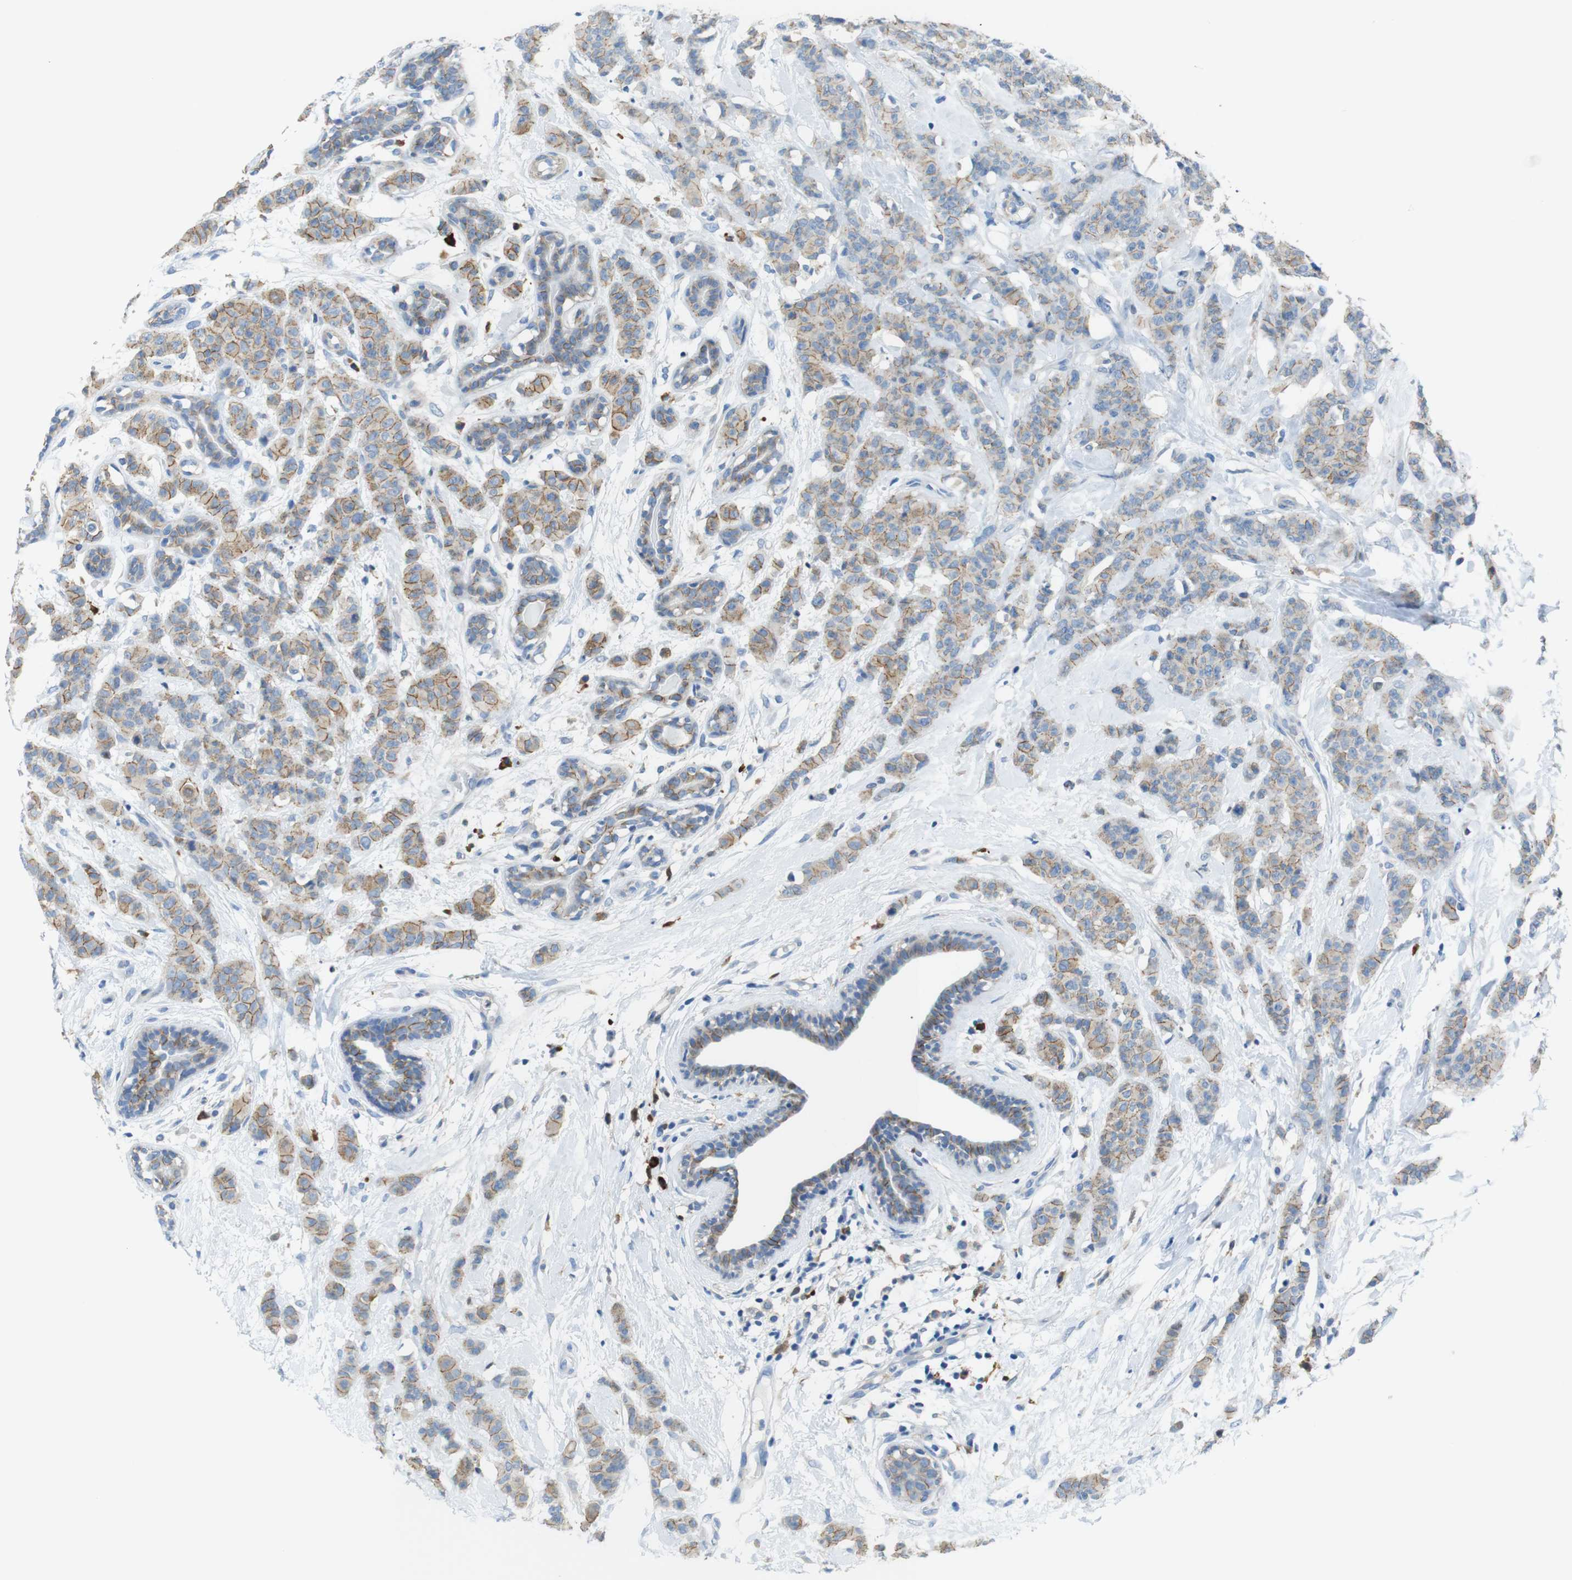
{"staining": {"intensity": "moderate", "quantity": "25%-75%", "location": "cytoplasmic/membranous"}, "tissue": "breast cancer", "cell_type": "Tumor cells", "image_type": "cancer", "snomed": [{"axis": "morphology", "description": "Normal tissue, NOS"}, {"axis": "morphology", "description": "Duct carcinoma"}, {"axis": "topography", "description": "Breast"}], "caption": "Immunohistochemistry image of breast intraductal carcinoma stained for a protein (brown), which demonstrates medium levels of moderate cytoplasmic/membranous expression in approximately 25%-75% of tumor cells.", "gene": "CLMN", "patient": {"sex": "female", "age": 40}}